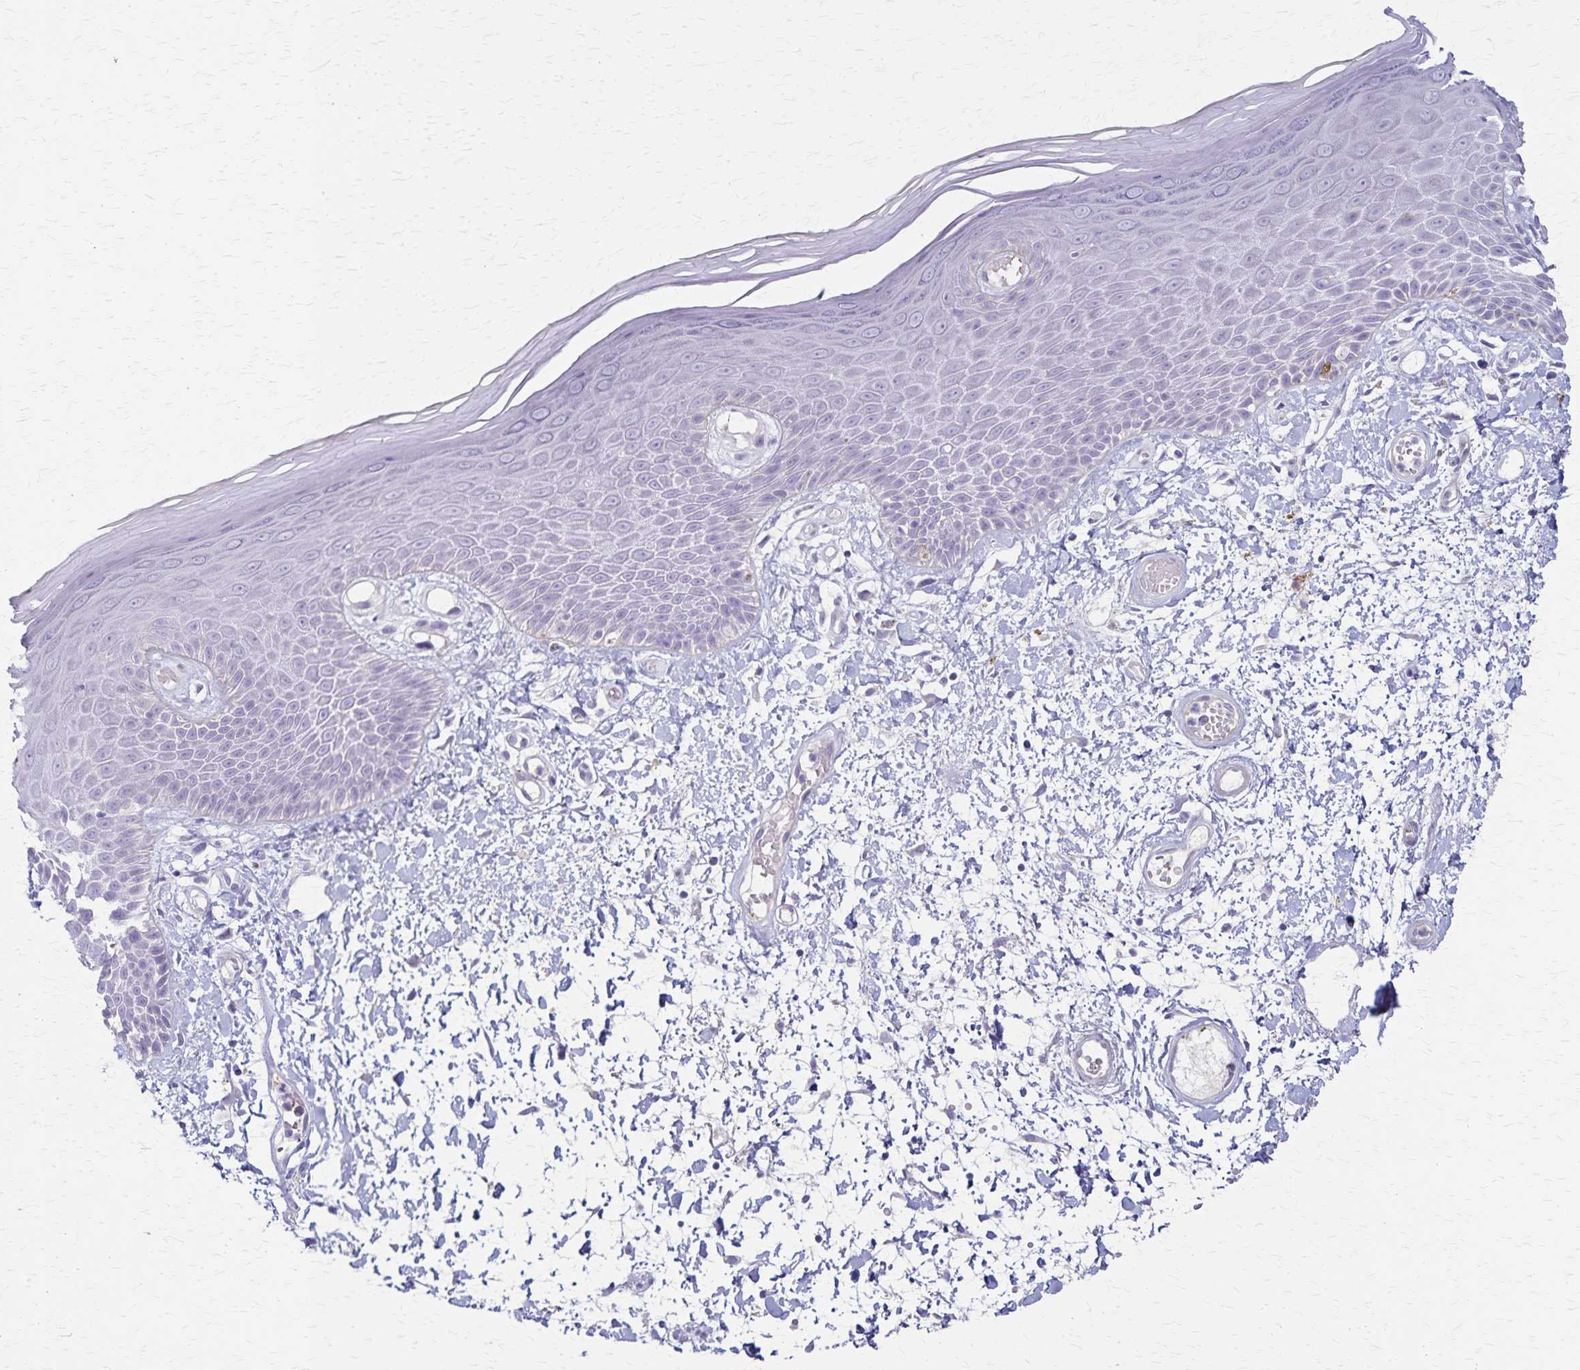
{"staining": {"intensity": "negative", "quantity": "none", "location": "none"}, "tissue": "skin", "cell_type": "Epidermal cells", "image_type": "normal", "snomed": [{"axis": "morphology", "description": "Normal tissue, NOS"}, {"axis": "topography", "description": "Anal"}, {"axis": "topography", "description": "Peripheral nerve tissue"}], "caption": "The immunohistochemistry micrograph has no significant expression in epidermal cells of skin.", "gene": "RASL10B", "patient": {"sex": "male", "age": 78}}